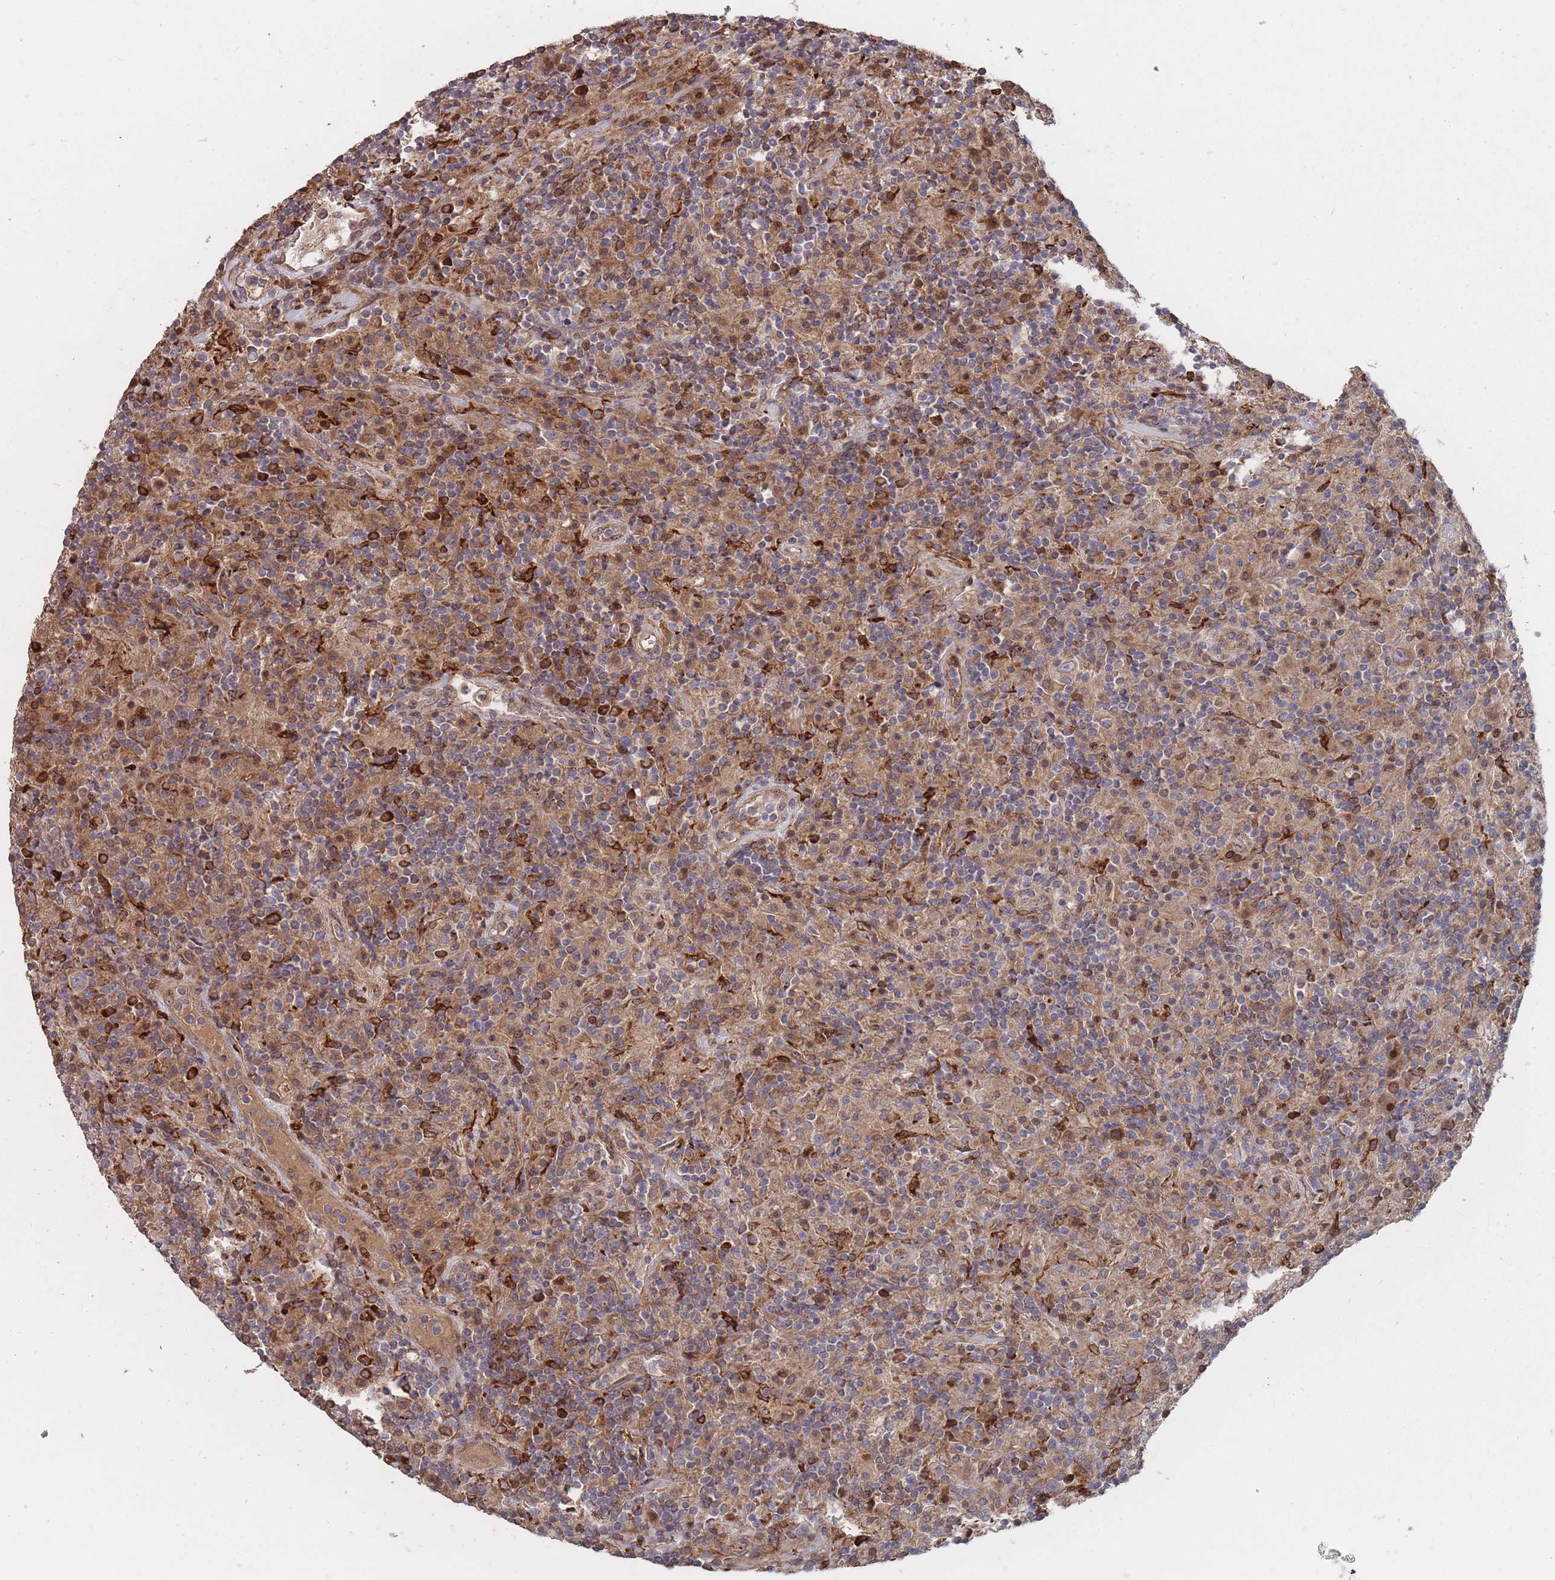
{"staining": {"intensity": "weak", "quantity": "25%-75%", "location": "cytoplasmic/membranous"}, "tissue": "lymphoma", "cell_type": "Tumor cells", "image_type": "cancer", "snomed": [{"axis": "morphology", "description": "Hodgkin's disease, NOS"}, {"axis": "topography", "description": "Lymph node"}], "caption": "A brown stain labels weak cytoplasmic/membranous positivity of a protein in lymphoma tumor cells. (DAB = brown stain, brightfield microscopy at high magnification).", "gene": "THSD7B", "patient": {"sex": "male", "age": 70}}